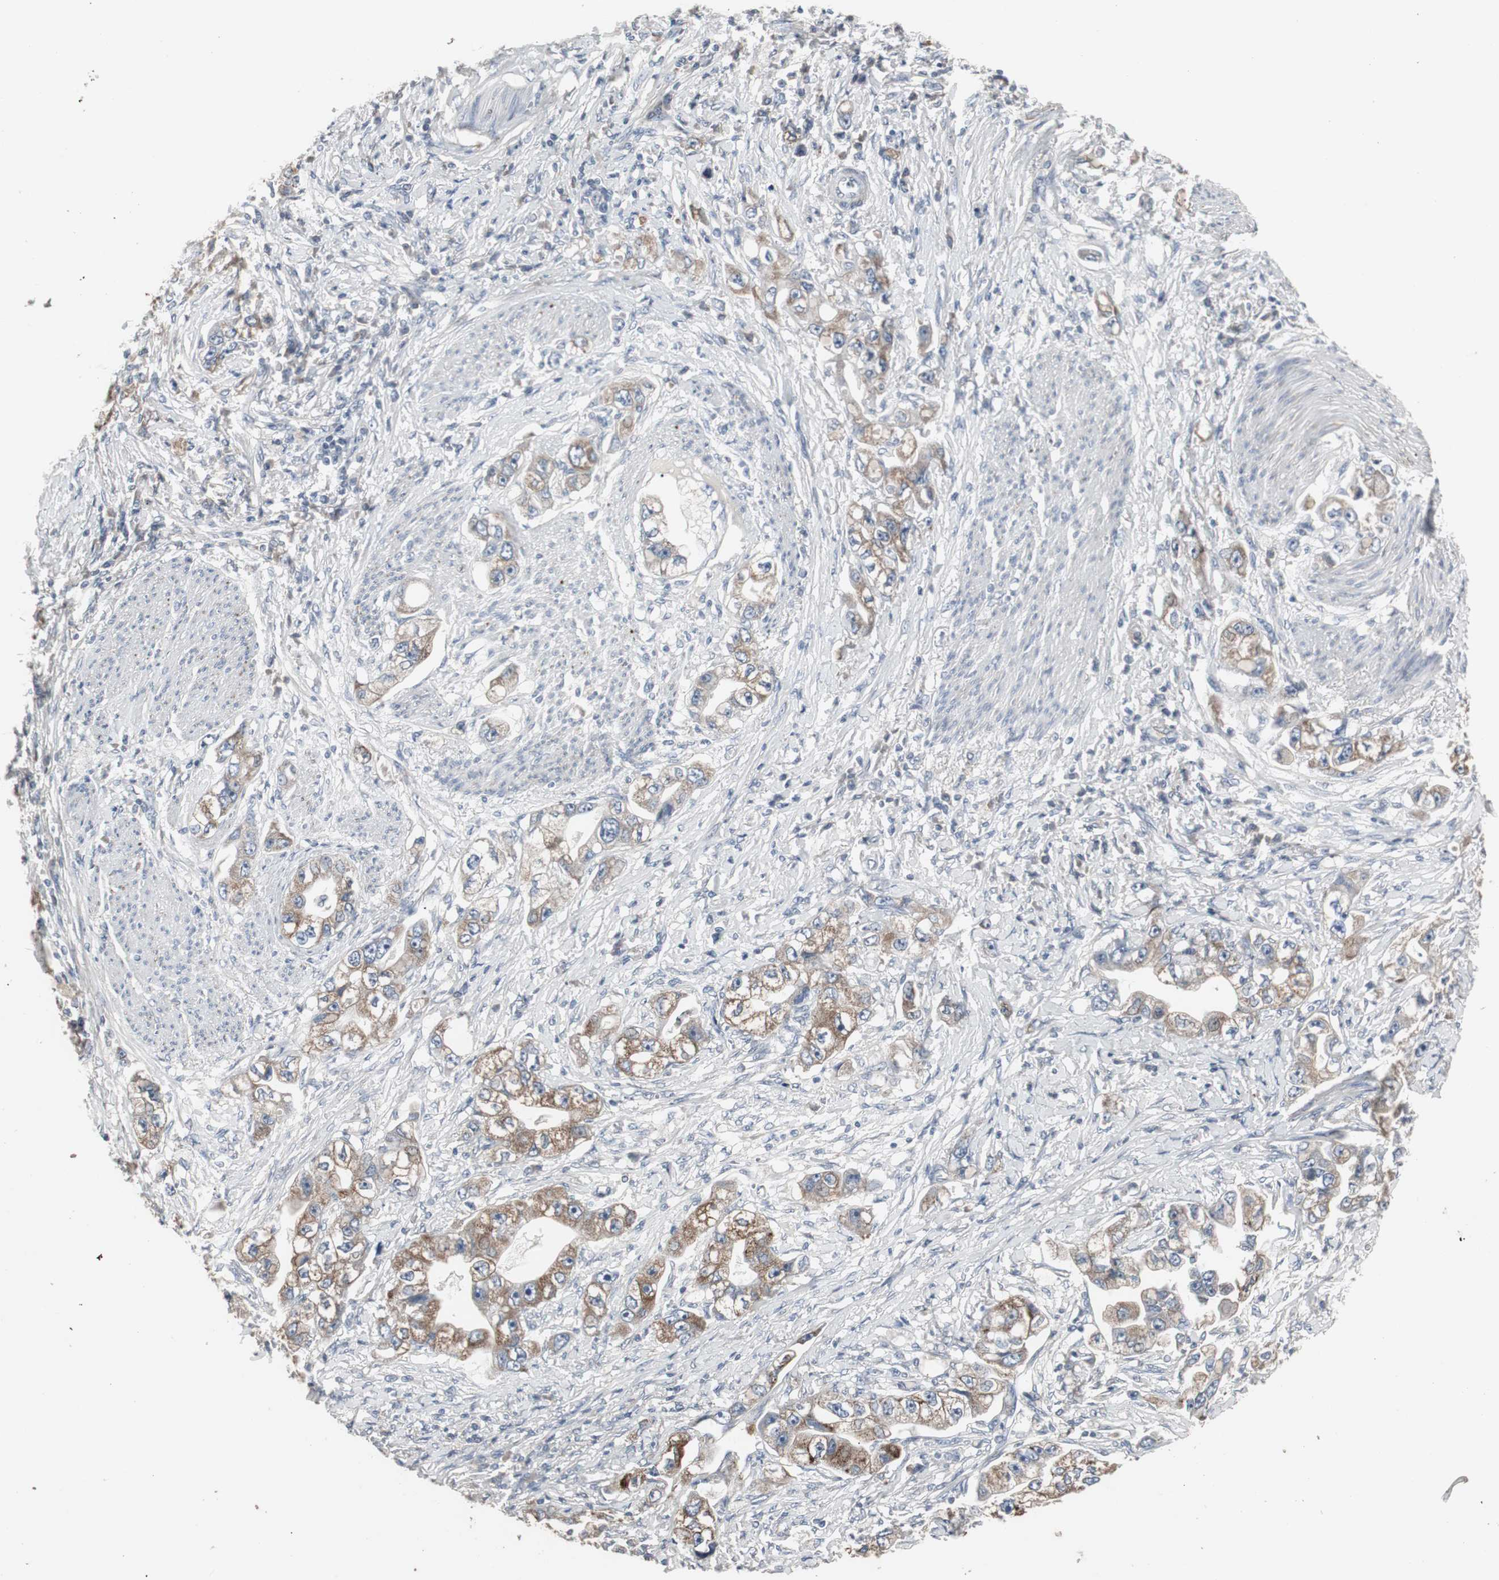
{"staining": {"intensity": "strong", "quantity": ">75%", "location": "cytoplasmic/membranous"}, "tissue": "stomach cancer", "cell_type": "Tumor cells", "image_type": "cancer", "snomed": [{"axis": "morphology", "description": "Adenocarcinoma, NOS"}, {"axis": "topography", "description": "Stomach, lower"}], "caption": "Adenocarcinoma (stomach) tissue displays strong cytoplasmic/membranous staining in about >75% of tumor cells", "gene": "ACAA1", "patient": {"sex": "female", "age": 93}}